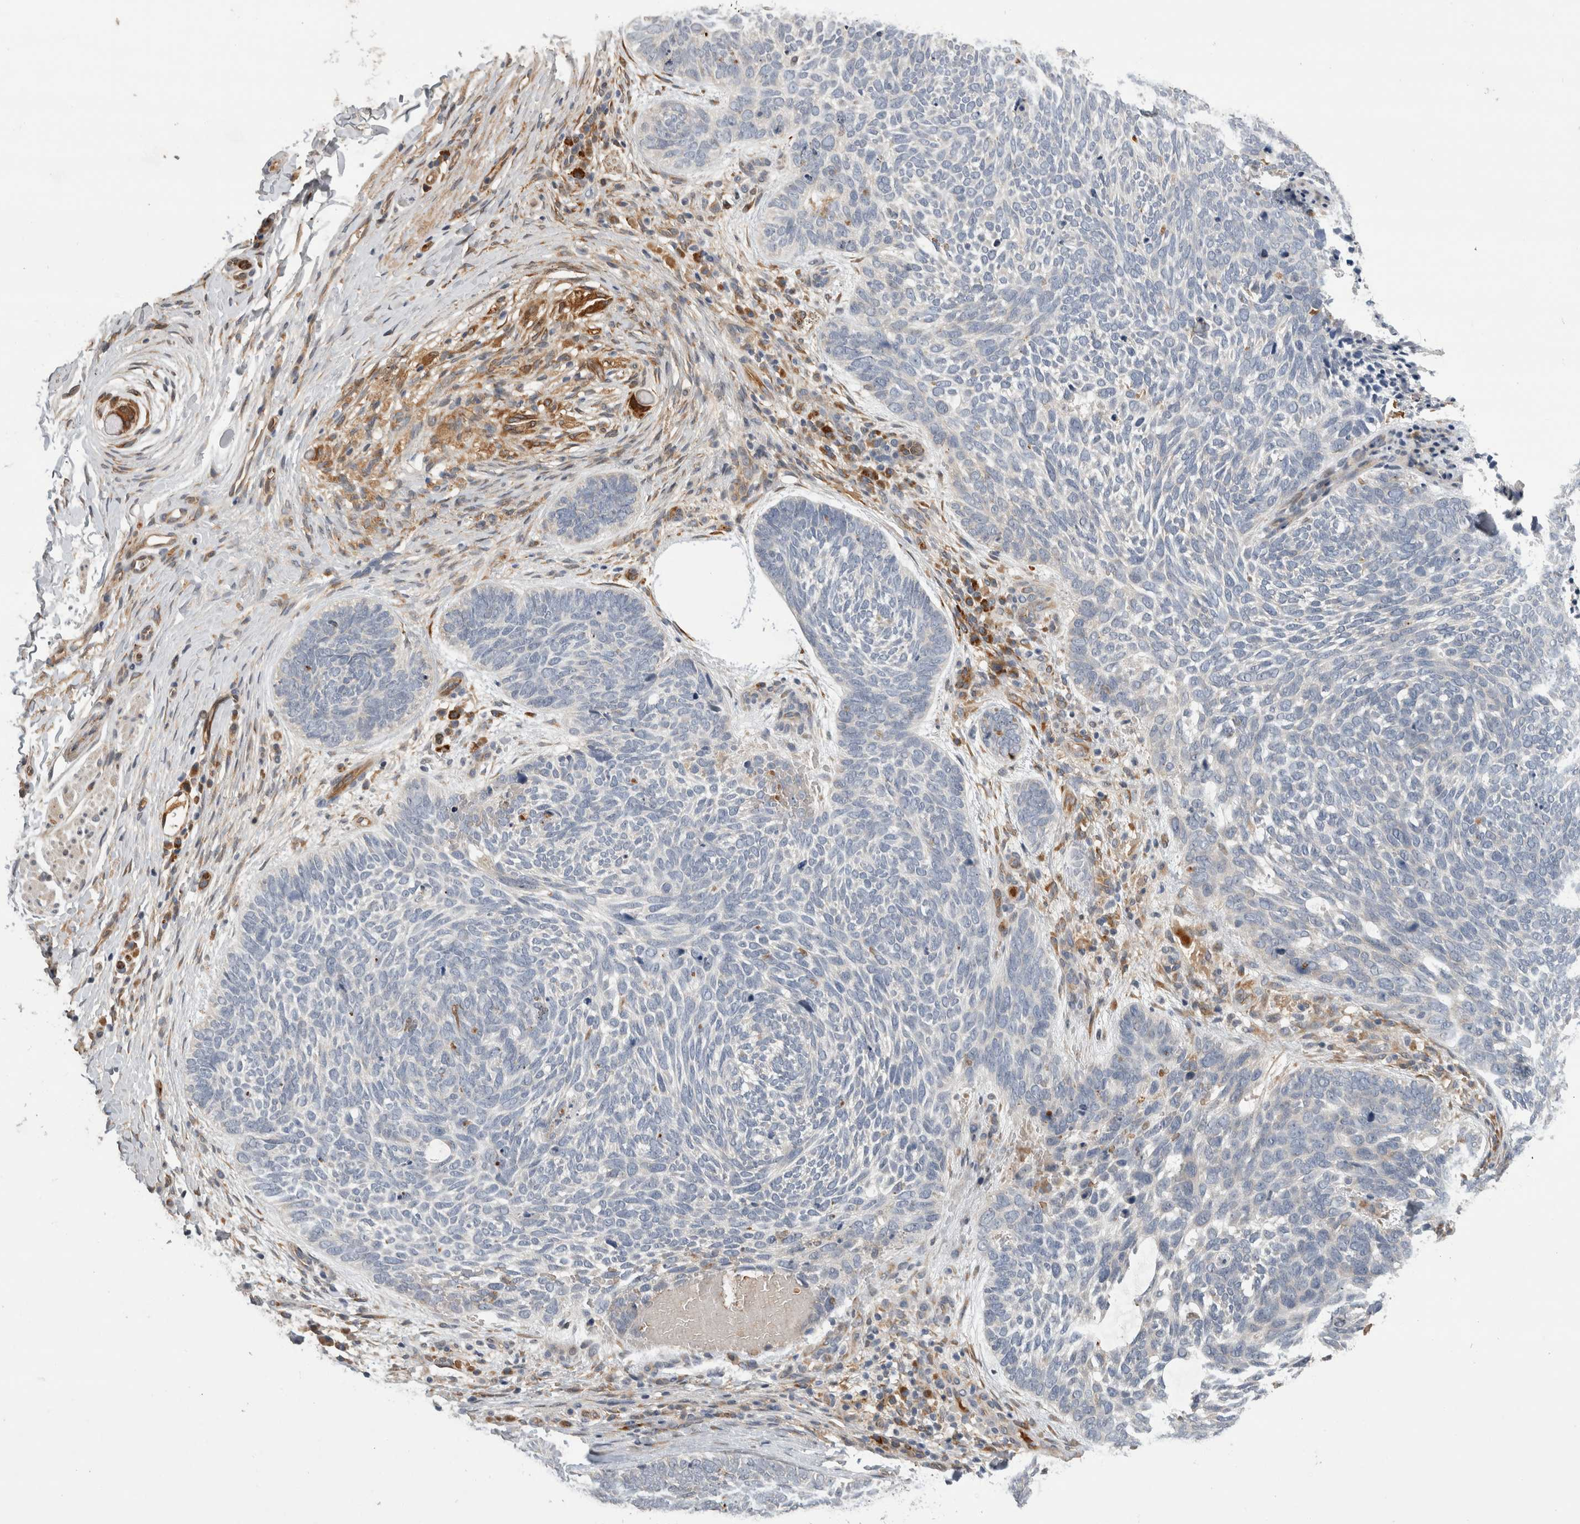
{"staining": {"intensity": "negative", "quantity": "none", "location": "none"}, "tissue": "skin cancer", "cell_type": "Tumor cells", "image_type": "cancer", "snomed": [{"axis": "morphology", "description": "Basal cell carcinoma"}, {"axis": "topography", "description": "Skin"}], "caption": "Tumor cells show no significant positivity in skin cancer (basal cell carcinoma). (DAB (3,3'-diaminobenzidine) immunohistochemistry (IHC), high magnification).", "gene": "APOL2", "patient": {"sex": "female", "age": 85}}